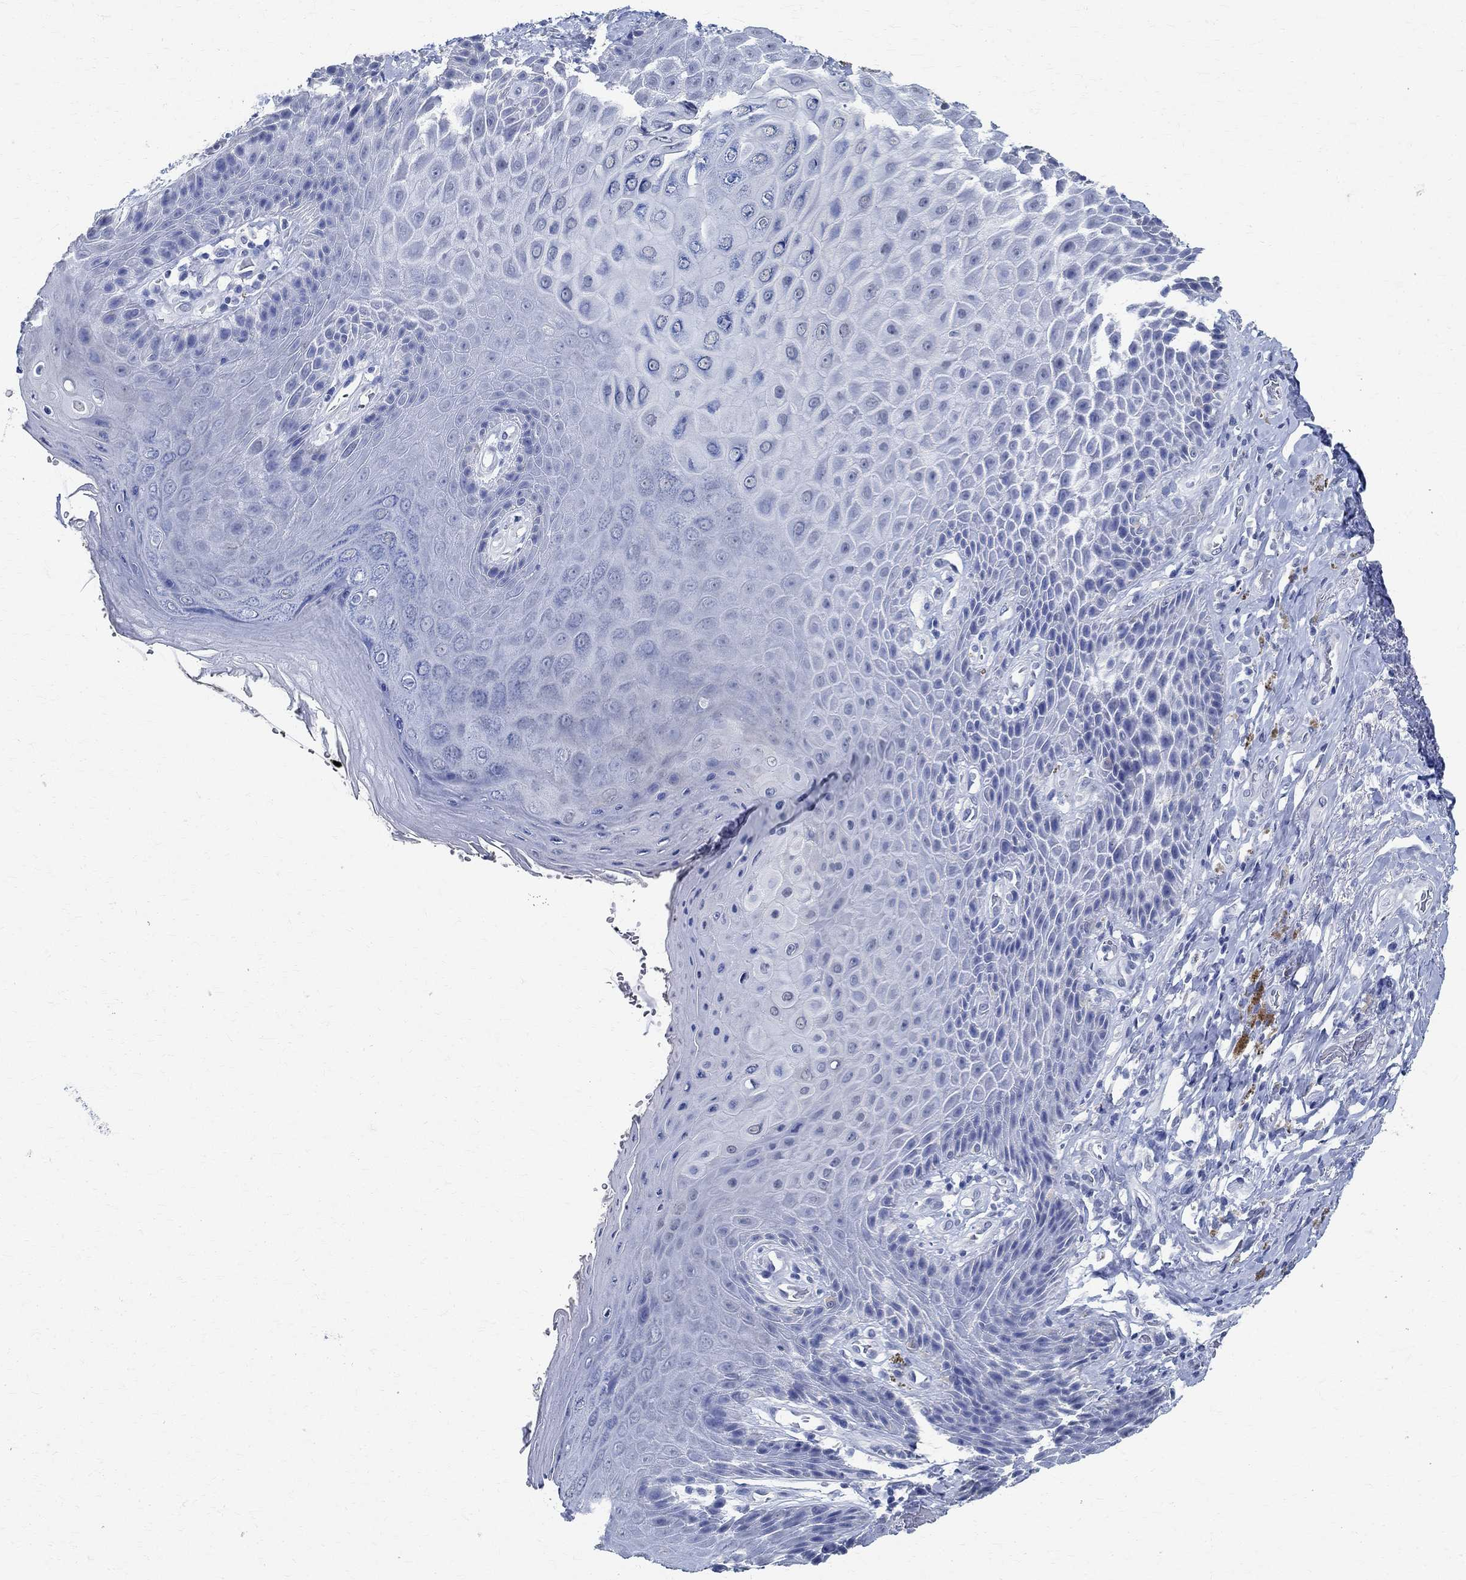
{"staining": {"intensity": "negative", "quantity": "none", "location": "none"}, "tissue": "skin", "cell_type": "Epidermal cells", "image_type": "normal", "snomed": [{"axis": "morphology", "description": "Normal tissue, NOS"}, {"axis": "topography", "description": "Skeletal muscle"}, {"axis": "topography", "description": "Anal"}, {"axis": "topography", "description": "Peripheral nerve tissue"}], "caption": "An image of skin stained for a protein displays no brown staining in epidermal cells. Brightfield microscopy of immunohistochemistry stained with DAB (brown) and hematoxylin (blue), captured at high magnification.", "gene": "TMEM221", "patient": {"sex": "male", "age": 53}}